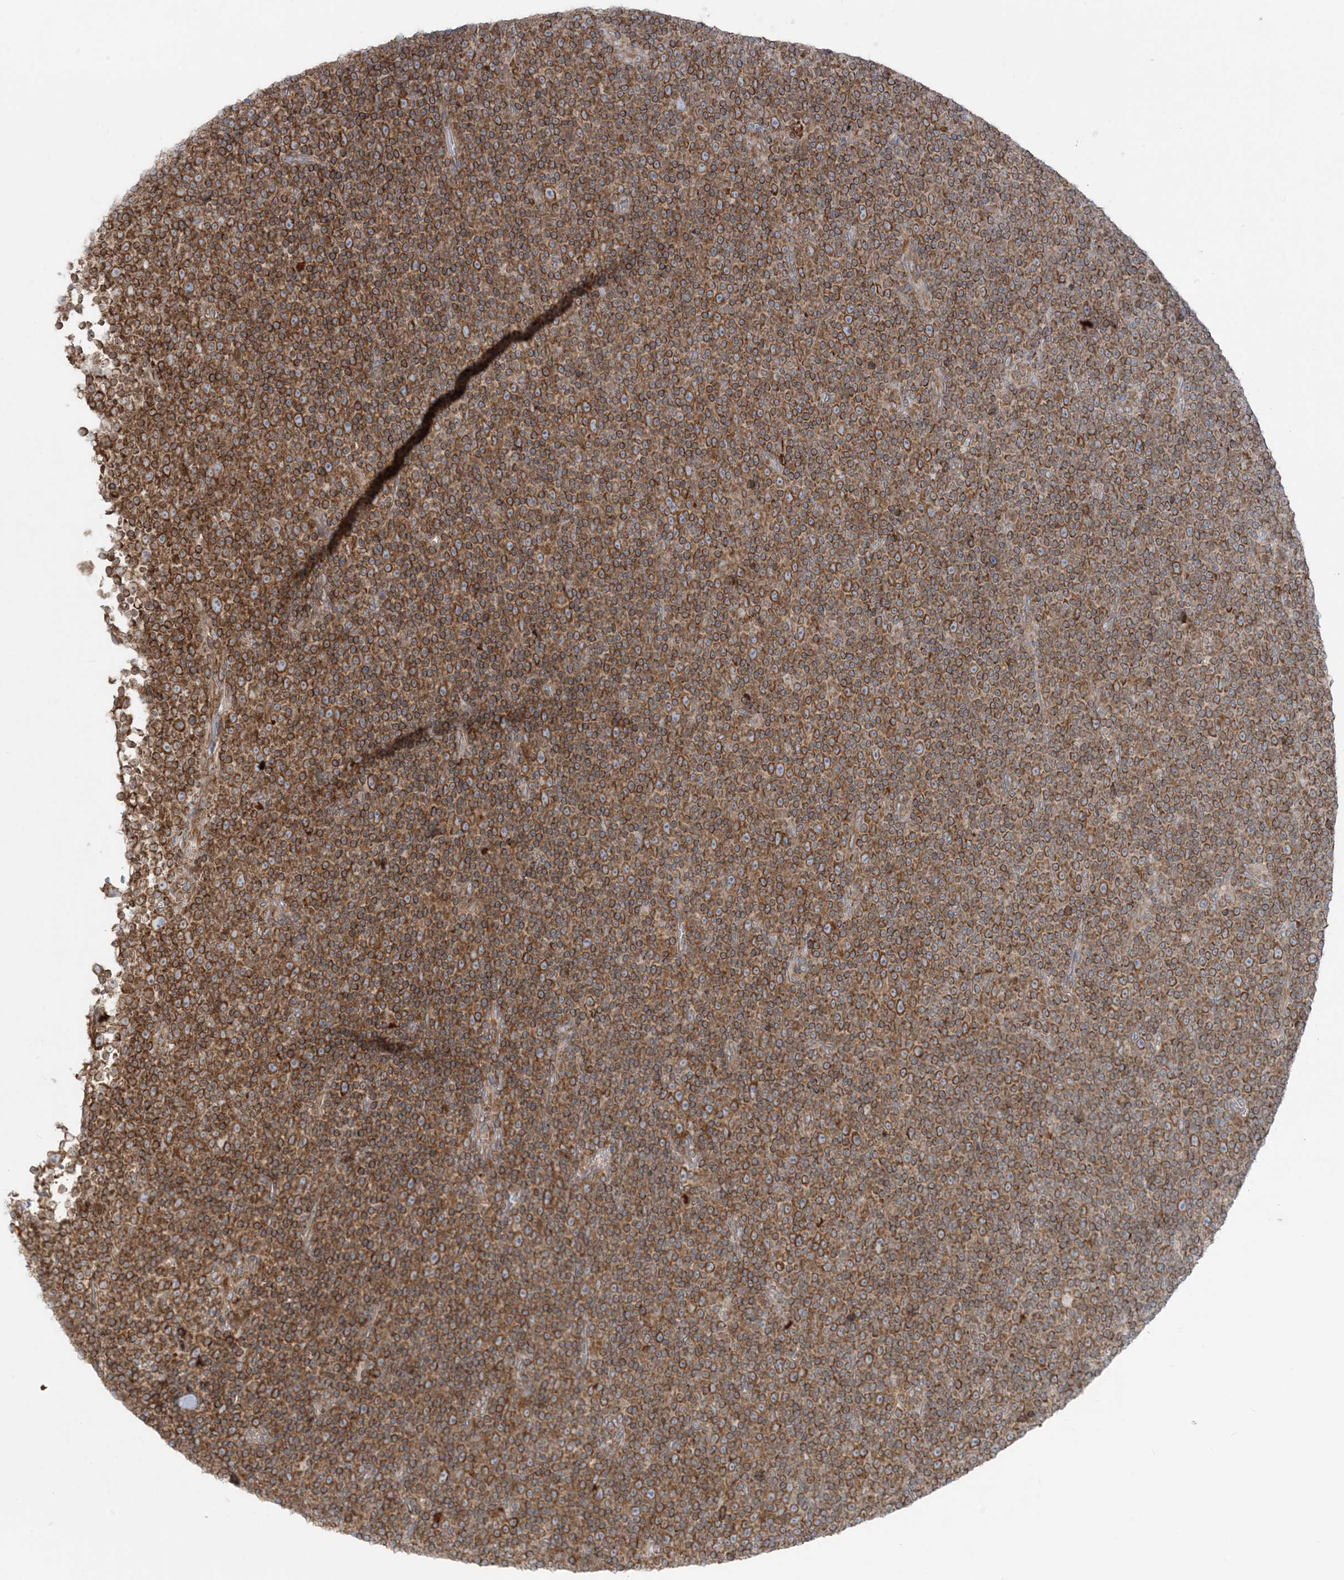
{"staining": {"intensity": "moderate", "quantity": ">75%", "location": "cytoplasmic/membranous"}, "tissue": "lymphoma", "cell_type": "Tumor cells", "image_type": "cancer", "snomed": [{"axis": "morphology", "description": "Malignant lymphoma, non-Hodgkin's type, Low grade"}, {"axis": "topography", "description": "Lymph node"}], "caption": "IHC (DAB) staining of human low-grade malignant lymphoma, non-Hodgkin's type demonstrates moderate cytoplasmic/membranous protein positivity in about >75% of tumor cells. (DAB (3,3'-diaminobenzidine) = brown stain, brightfield microscopy at high magnification).", "gene": "UBXN4", "patient": {"sex": "female", "age": 67}}